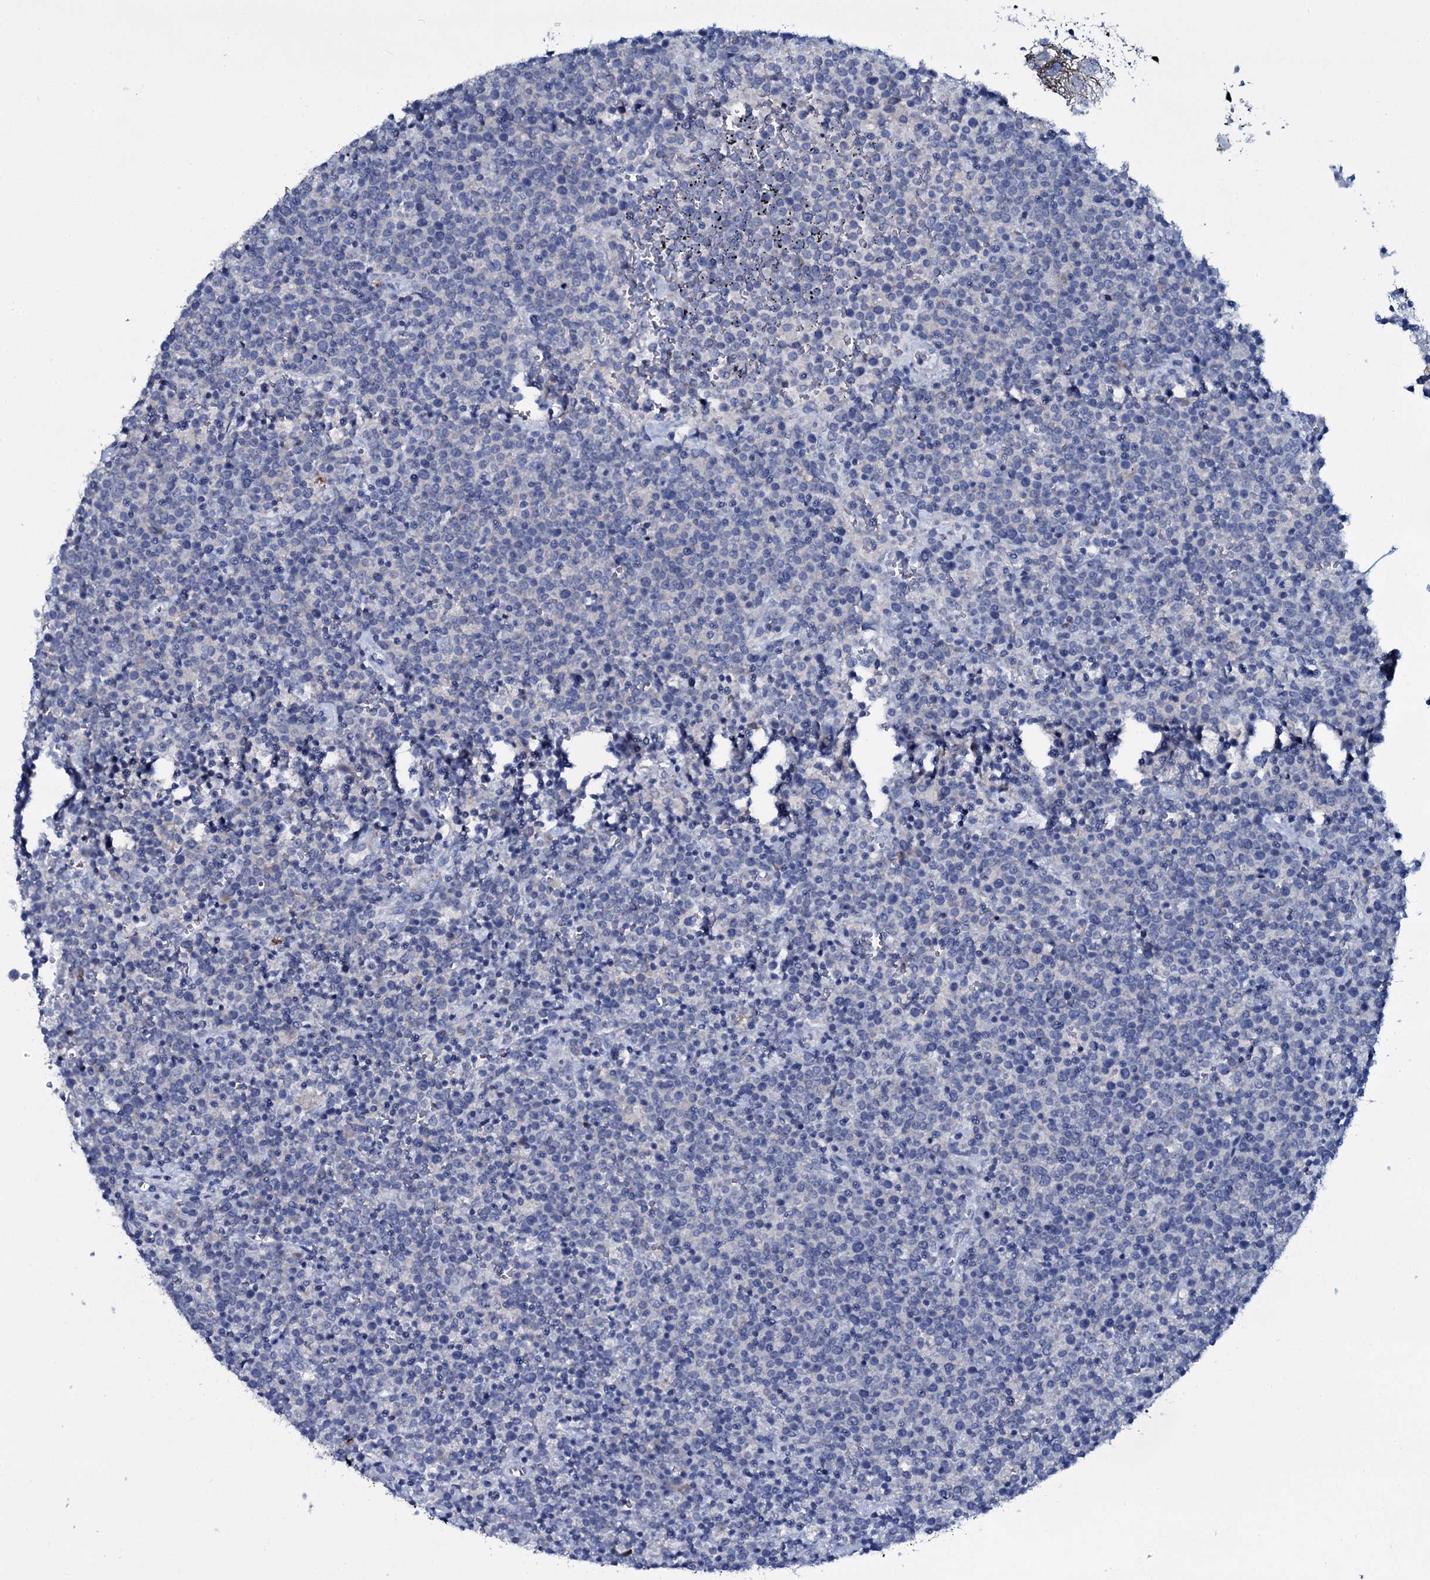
{"staining": {"intensity": "negative", "quantity": "none", "location": "none"}, "tissue": "lymphoma", "cell_type": "Tumor cells", "image_type": "cancer", "snomed": [{"axis": "morphology", "description": "Malignant lymphoma, non-Hodgkin's type, High grade"}, {"axis": "topography", "description": "Lymph node"}], "caption": "The photomicrograph reveals no staining of tumor cells in lymphoma.", "gene": "TPGS2", "patient": {"sex": "male", "age": 61}}